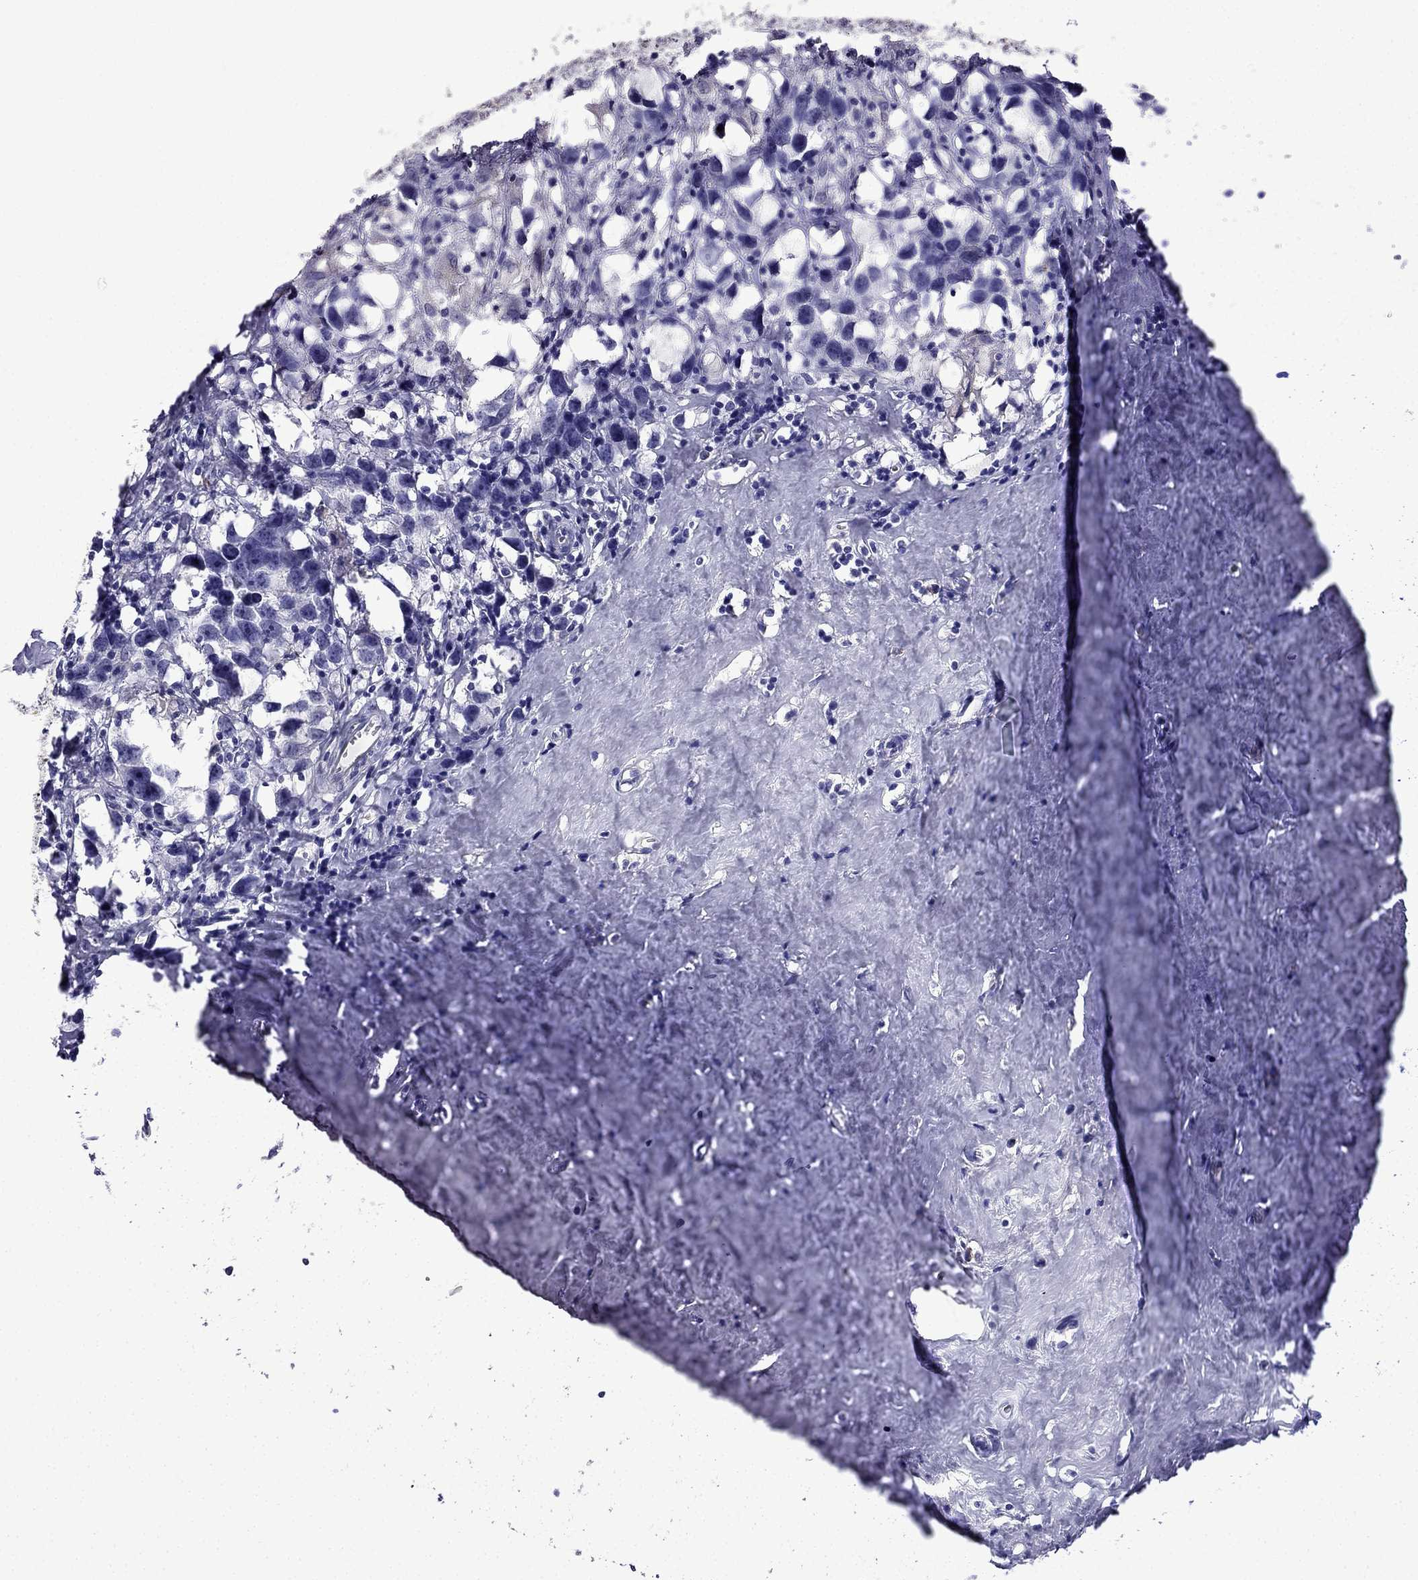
{"staining": {"intensity": "negative", "quantity": "none", "location": "none"}, "tissue": "testis cancer", "cell_type": "Tumor cells", "image_type": "cancer", "snomed": [{"axis": "morphology", "description": "Seminoma, NOS"}, {"axis": "topography", "description": "Testis"}], "caption": "Micrograph shows no significant protein staining in tumor cells of testis cancer. Nuclei are stained in blue.", "gene": "TSSK4", "patient": {"sex": "male", "age": 49}}